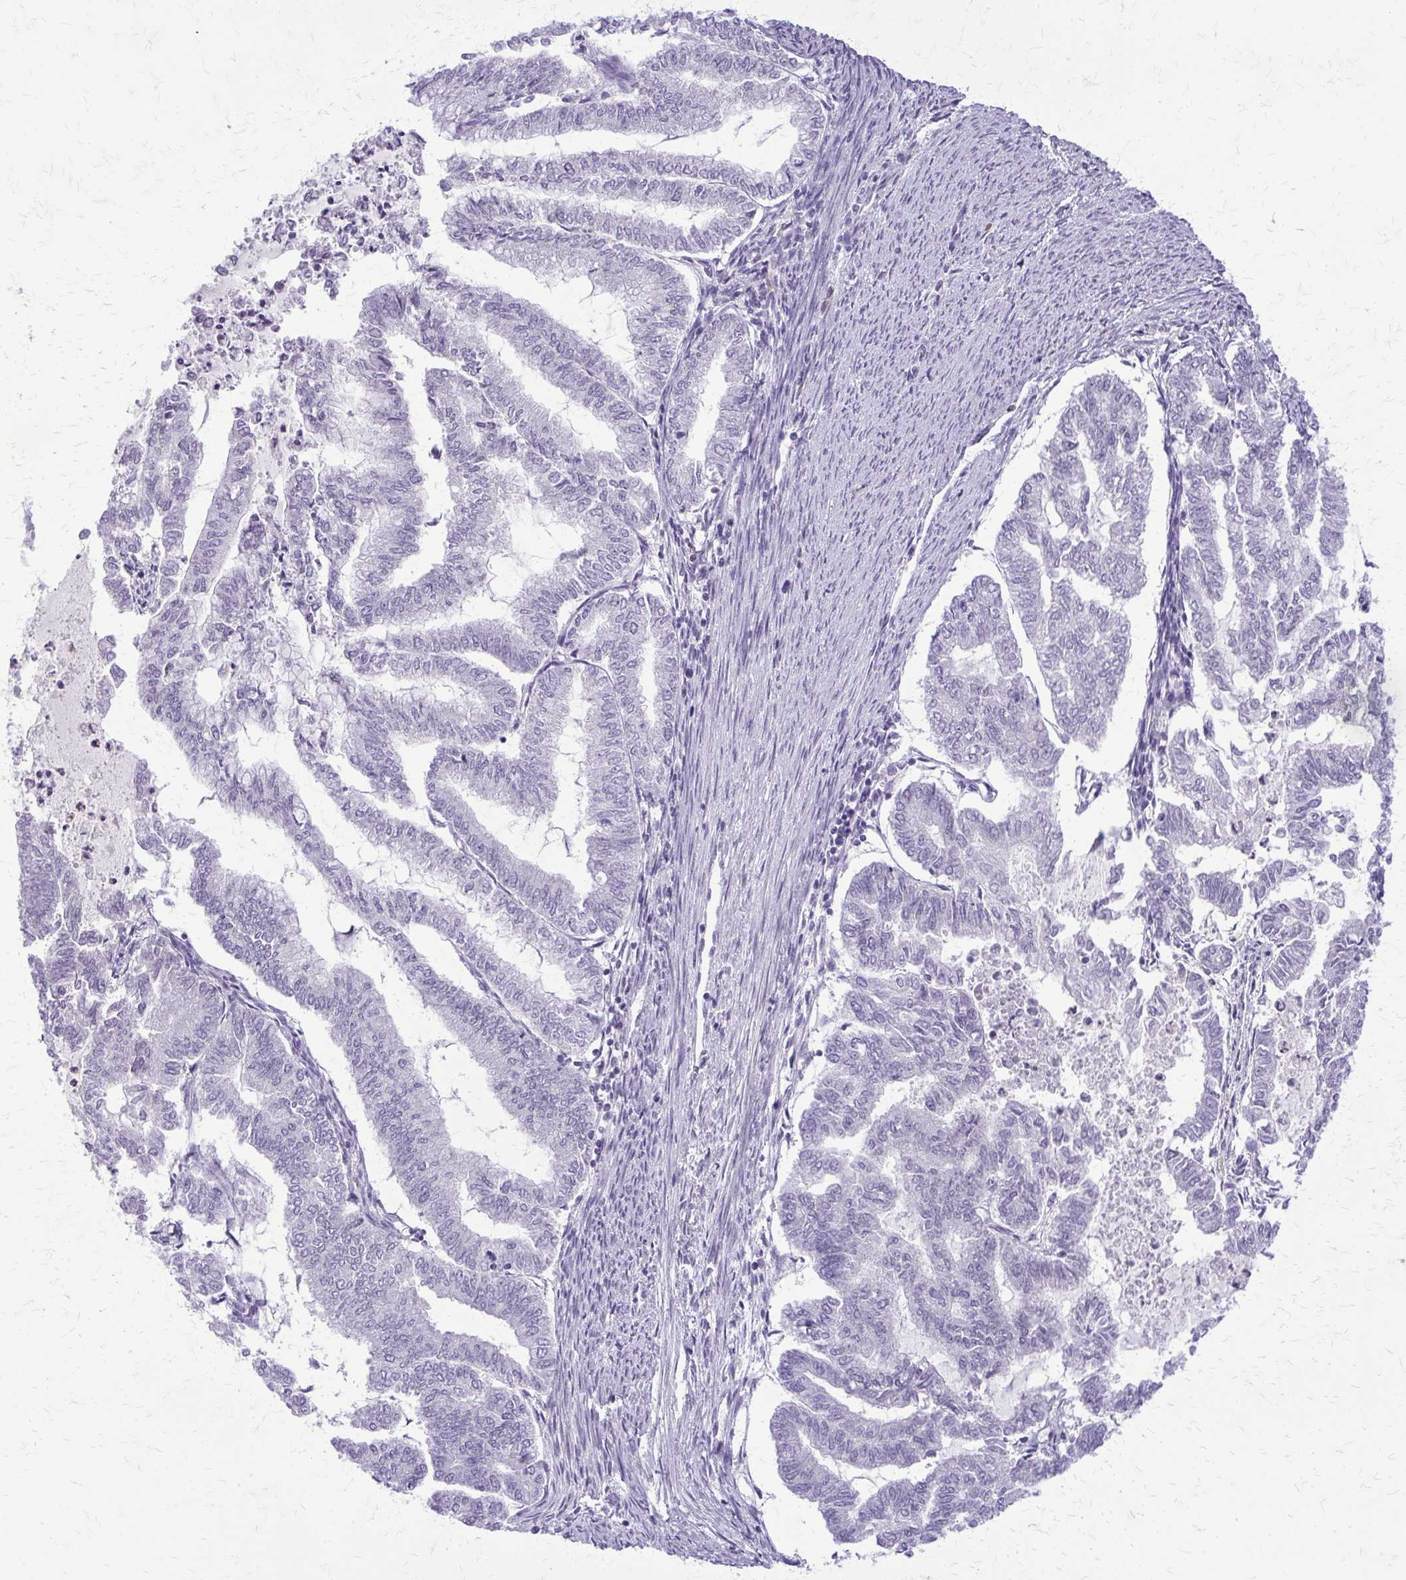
{"staining": {"intensity": "negative", "quantity": "none", "location": "none"}, "tissue": "endometrial cancer", "cell_type": "Tumor cells", "image_type": "cancer", "snomed": [{"axis": "morphology", "description": "Adenocarcinoma, NOS"}, {"axis": "topography", "description": "Endometrium"}], "caption": "A histopathology image of human adenocarcinoma (endometrial) is negative for staining in tumor cells.", "gene": "GLRX", "patient": {"sex": "female", "age": 79}}